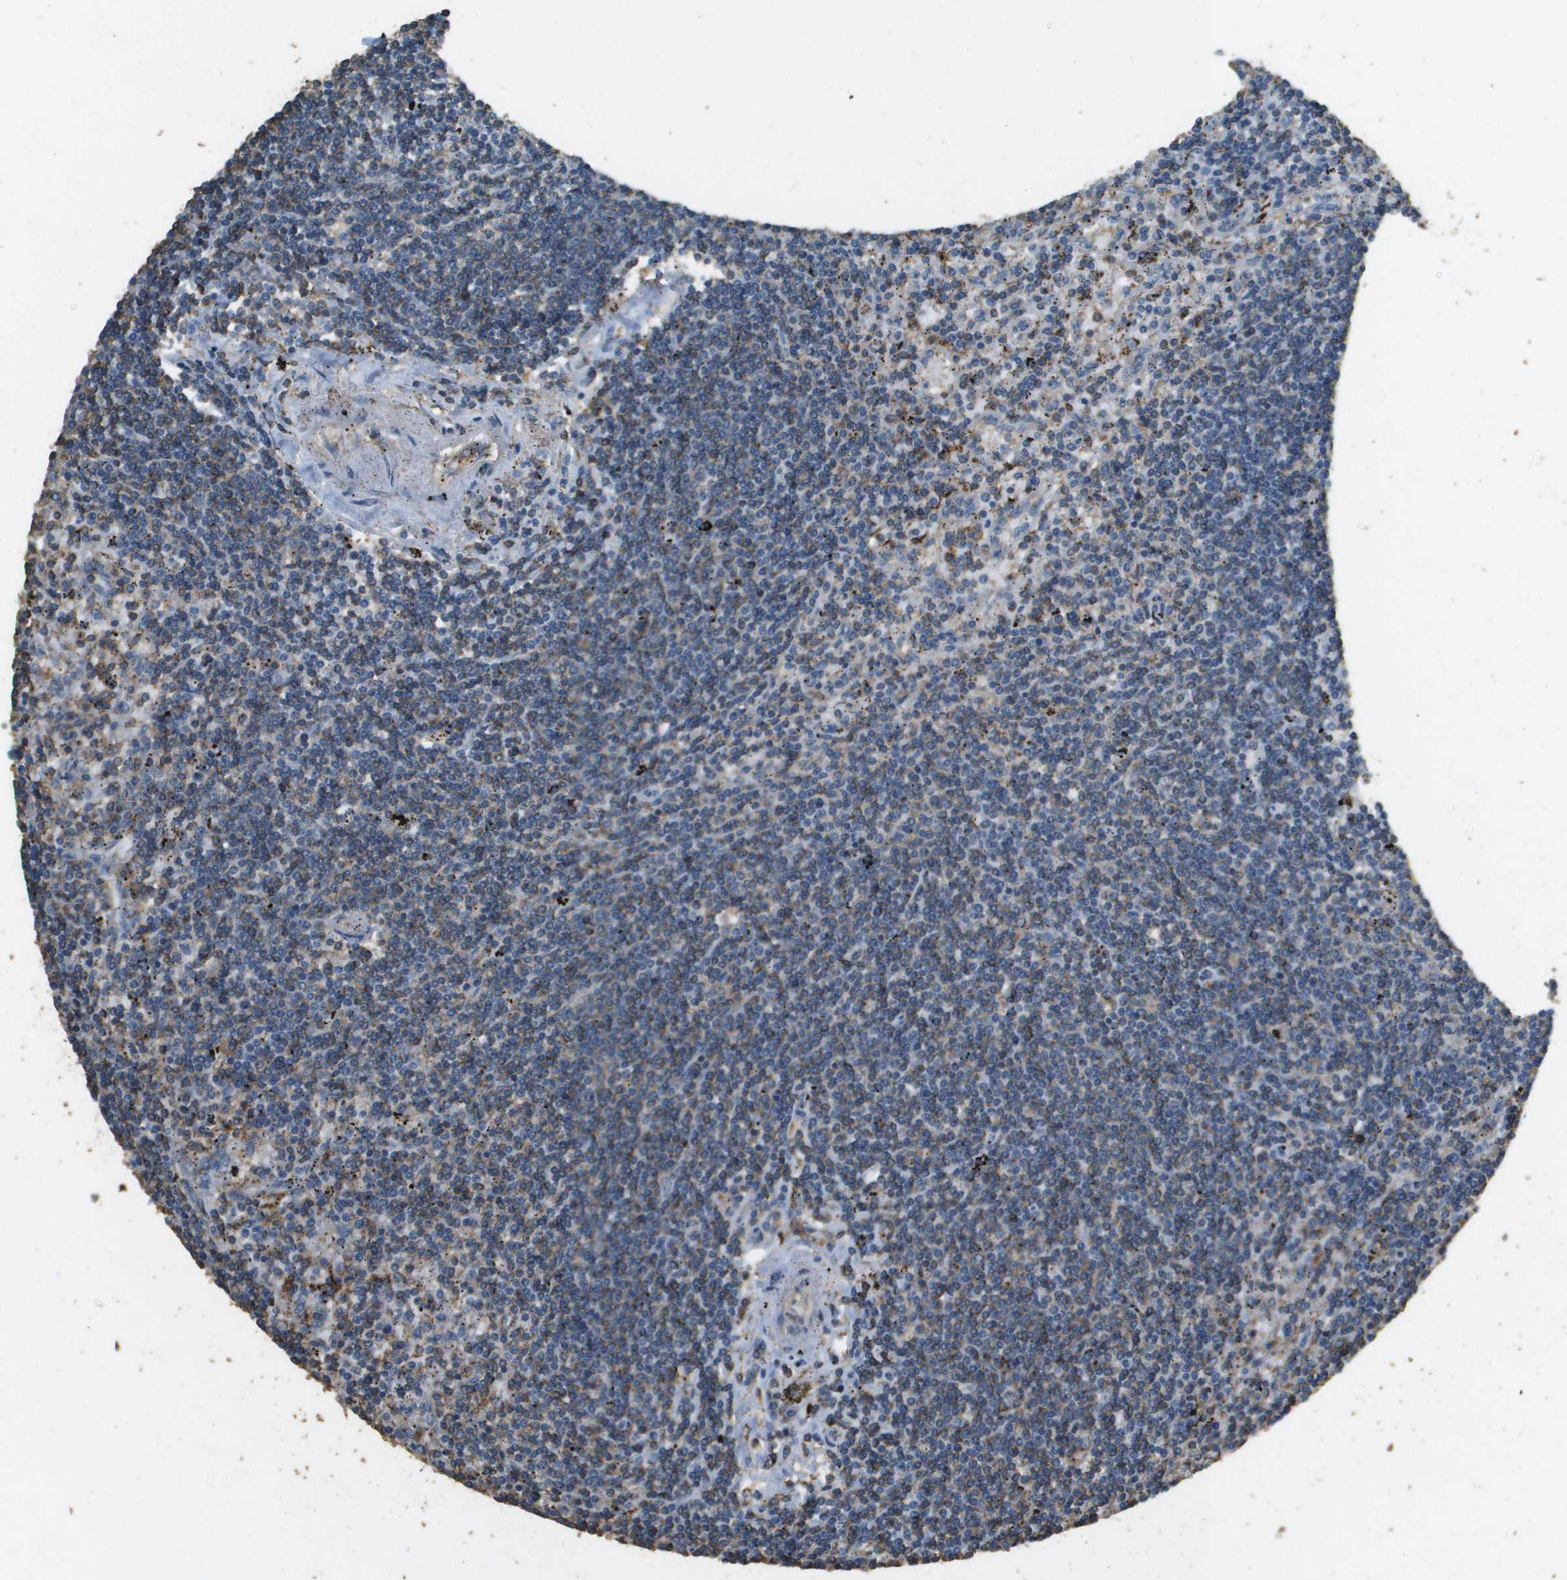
{"staining": {"intensity": "weak", "quantity": "<25%", "location": "cytoplasmic/membranous"}, "tissue": "lymphoma", "cell_type": "Tumor cells", "image_type": "cancer", "snomed": [{"axis": "morphology", "description": "Malignant lymphoma, non-Hodgkin's type, Low grade"}, {"axis": "topography", "description": "Spleen"}], "caption": "DAB (3,3'-diaminobenzidine) immunohistochemical staining of human lymphoma shows no significant staining in tumor cells. The staining was performed using DAB (3,3'-diaminobenzidine) to visualize the protein expression in brown, while the nuclei were stained in blue with hematoxylin (Magnification: 20x).", "gene": "MS4A7", "patient": {"sex": "male", "age": 76}}